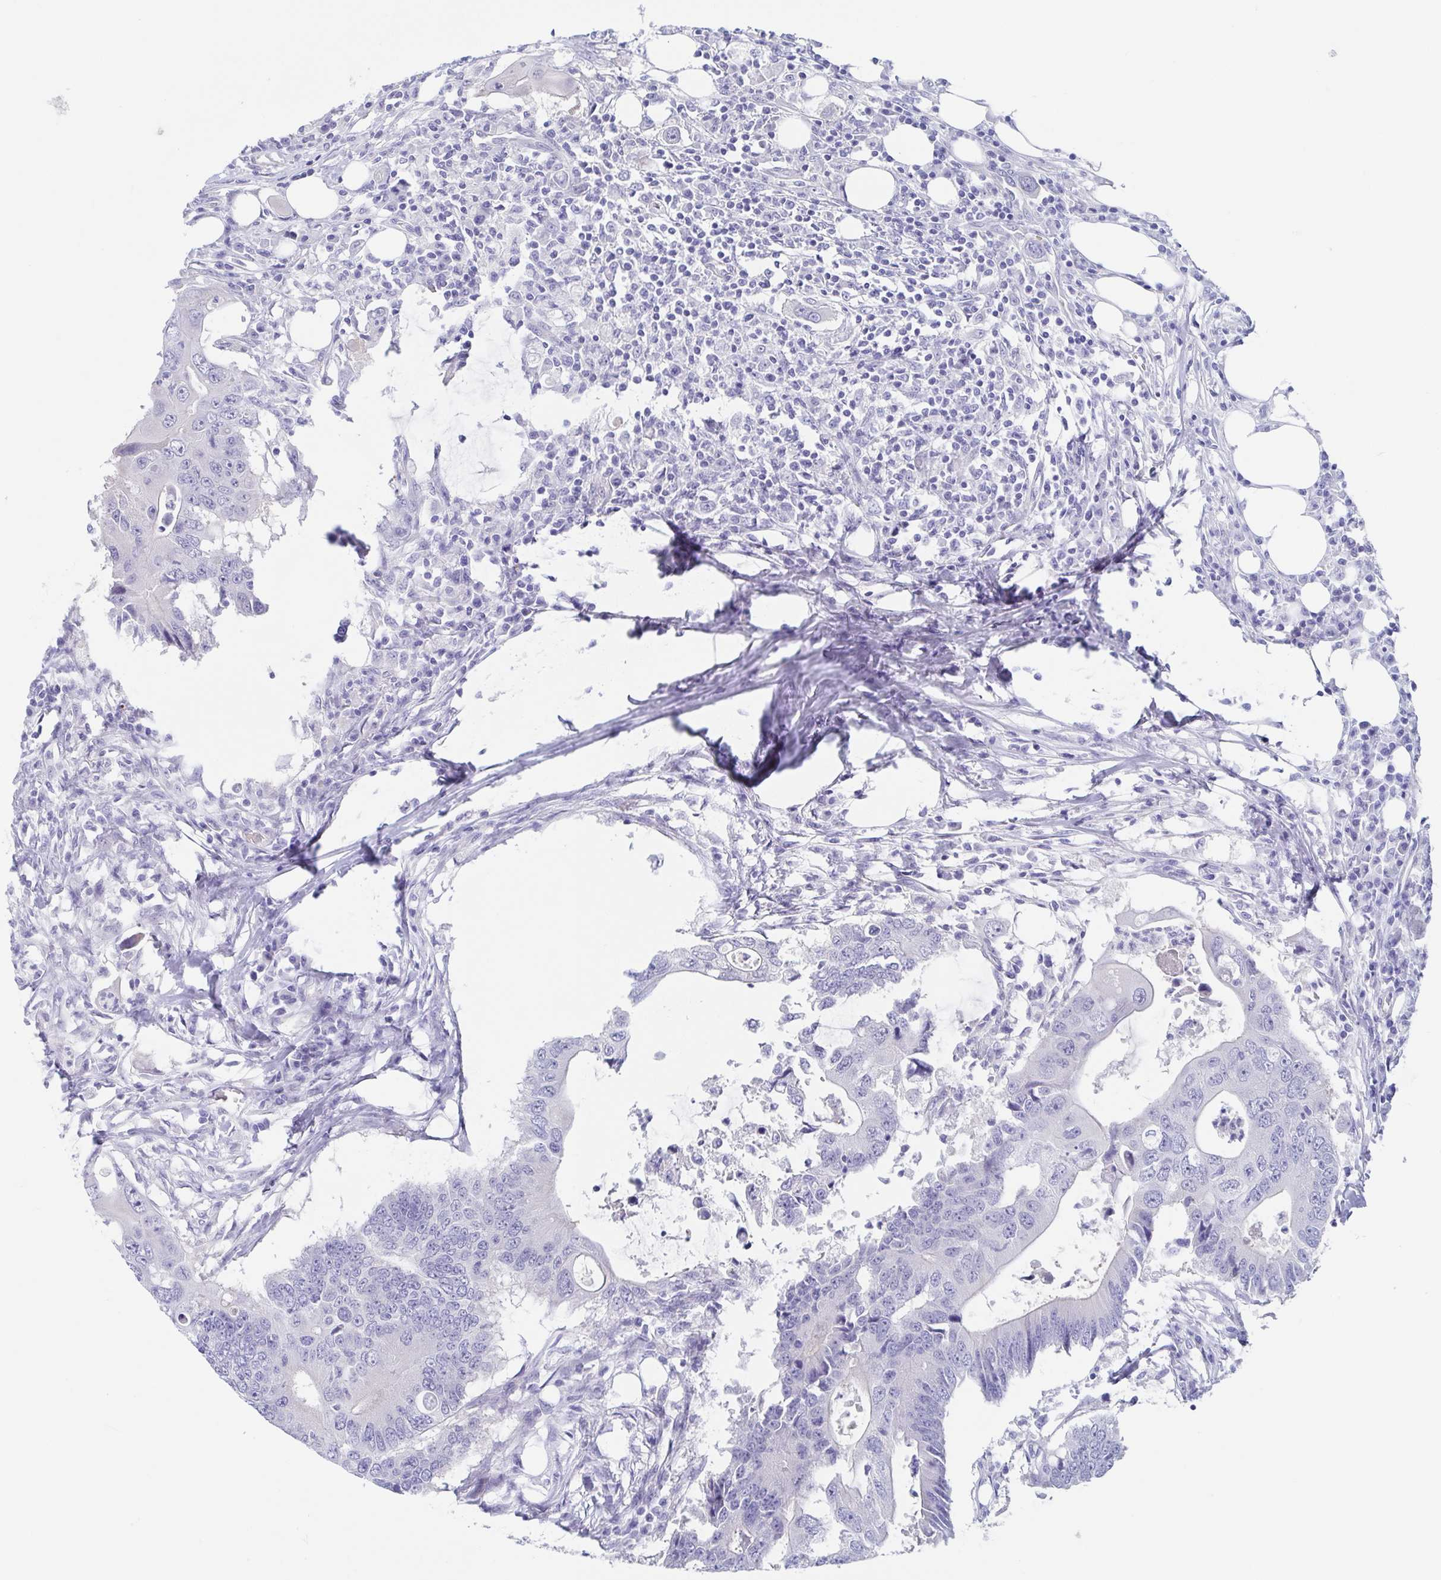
{"staining": {"intensity": "negative", "quantity": "none", "location": "none"}, "tissue": "colorectal cancer", "cell_type": "Tumor cells", "image_type": "cancer", "snomed": [{"axis": "morphology", "description": "Adenocarcinoma, NOS"}, {"axis": "topography", "description": "Colon"}], "caption": "Immunohistochemical staining of adenocarcinoma (colorectal) reveals no significant positivity in tumor cells.", "gene": "TEX12", "patient": {"sex": "male", "age": 71}}